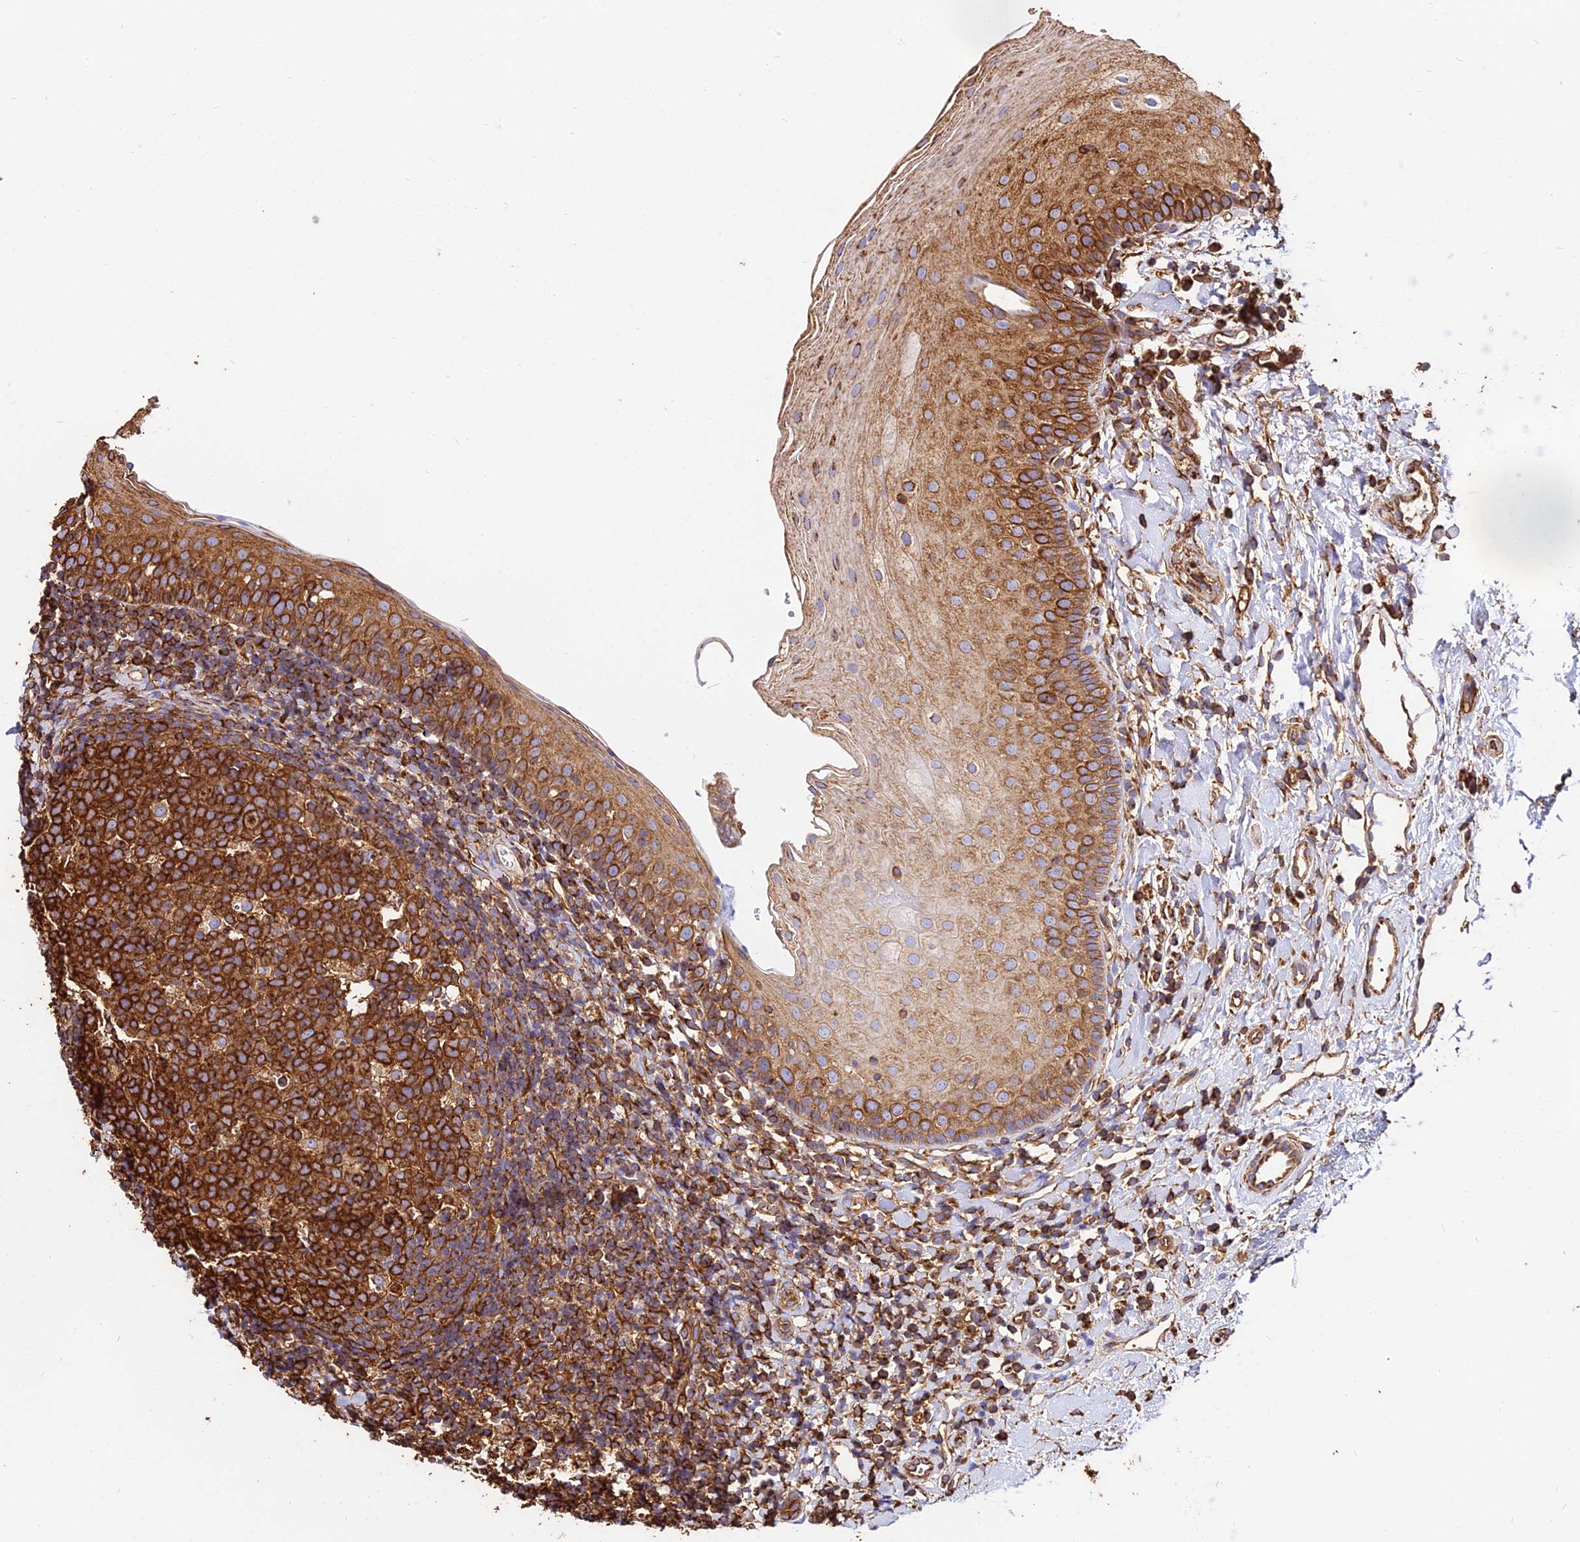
{"staining": {"intensity": "strong", "quantity": ">75%", "location": "cytoplasmic/membranous"}, "tissue": "oral mucosa", "cell_type": "Squamous epithelial cells", "image_type": "normal", "snomed": [{"axis": "morphology", "description": "Normal tissue, NOS"}, {"axis": "topography", "description": "Oral tissue"}], "caption": "Immunohistochemical staining of unremarkable oral mucosa demonstrates >75% levels of strong cytoplasmic/membranous protein staining in approximately >75% of squamous epithelial cells.", "gene": "TUBA1A", "patient": {"sex": "male", "age": 46}}